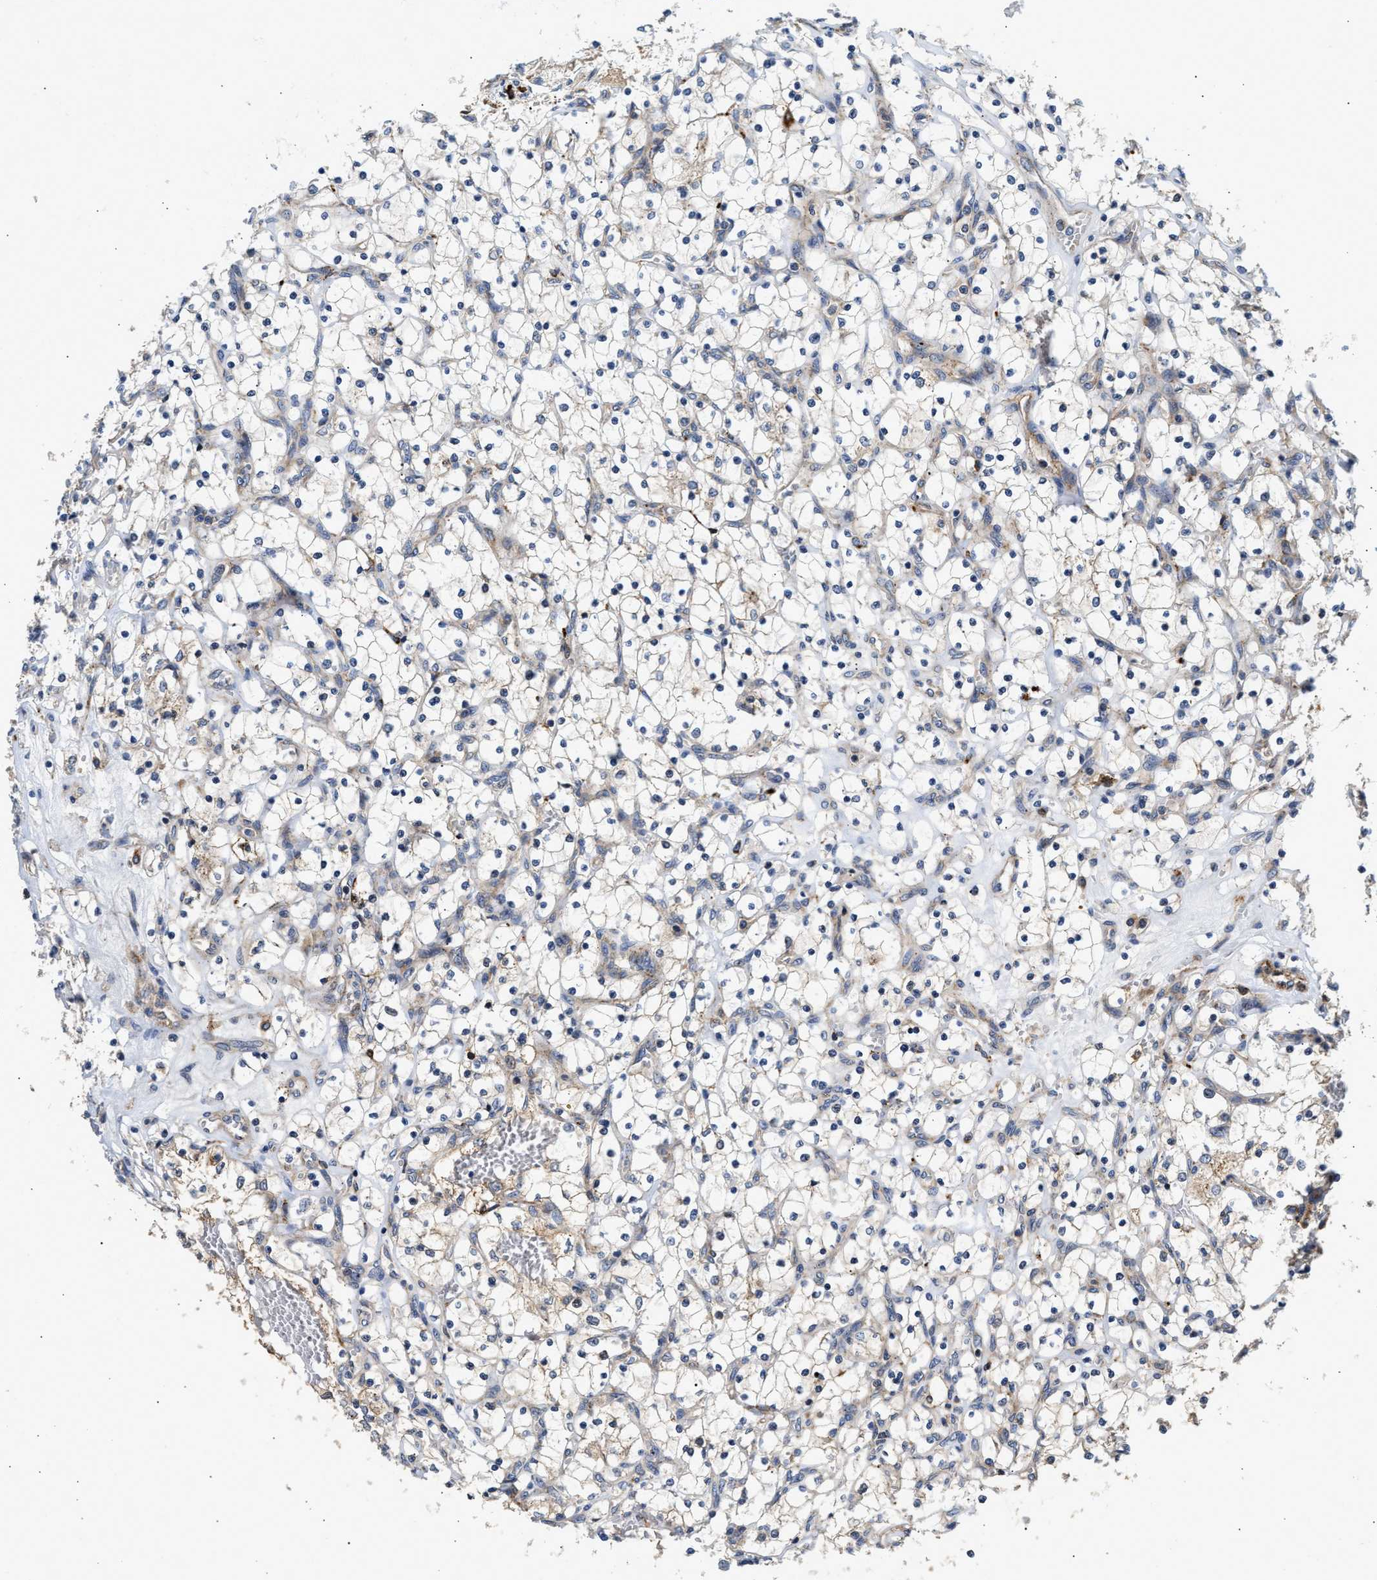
{"staining": {"intensity": "negative", "quantity": "none", "location": "none"}, "tissue": "renal cancer", "cell_type": "Tumor cells", "image_type": "cancer", "snomed": [{"axis": "morphology", "description": "Adenocarcinoma, NOS"}, {"axis": "topography", "description": "Kidney"}], "caption": "Renal cancer stained for a protein using immunohistochemistry (IHC) exhibits no expression tumor cells.", "gene": "AMZ1", "patient": {"sex": "female", "age": 69}}